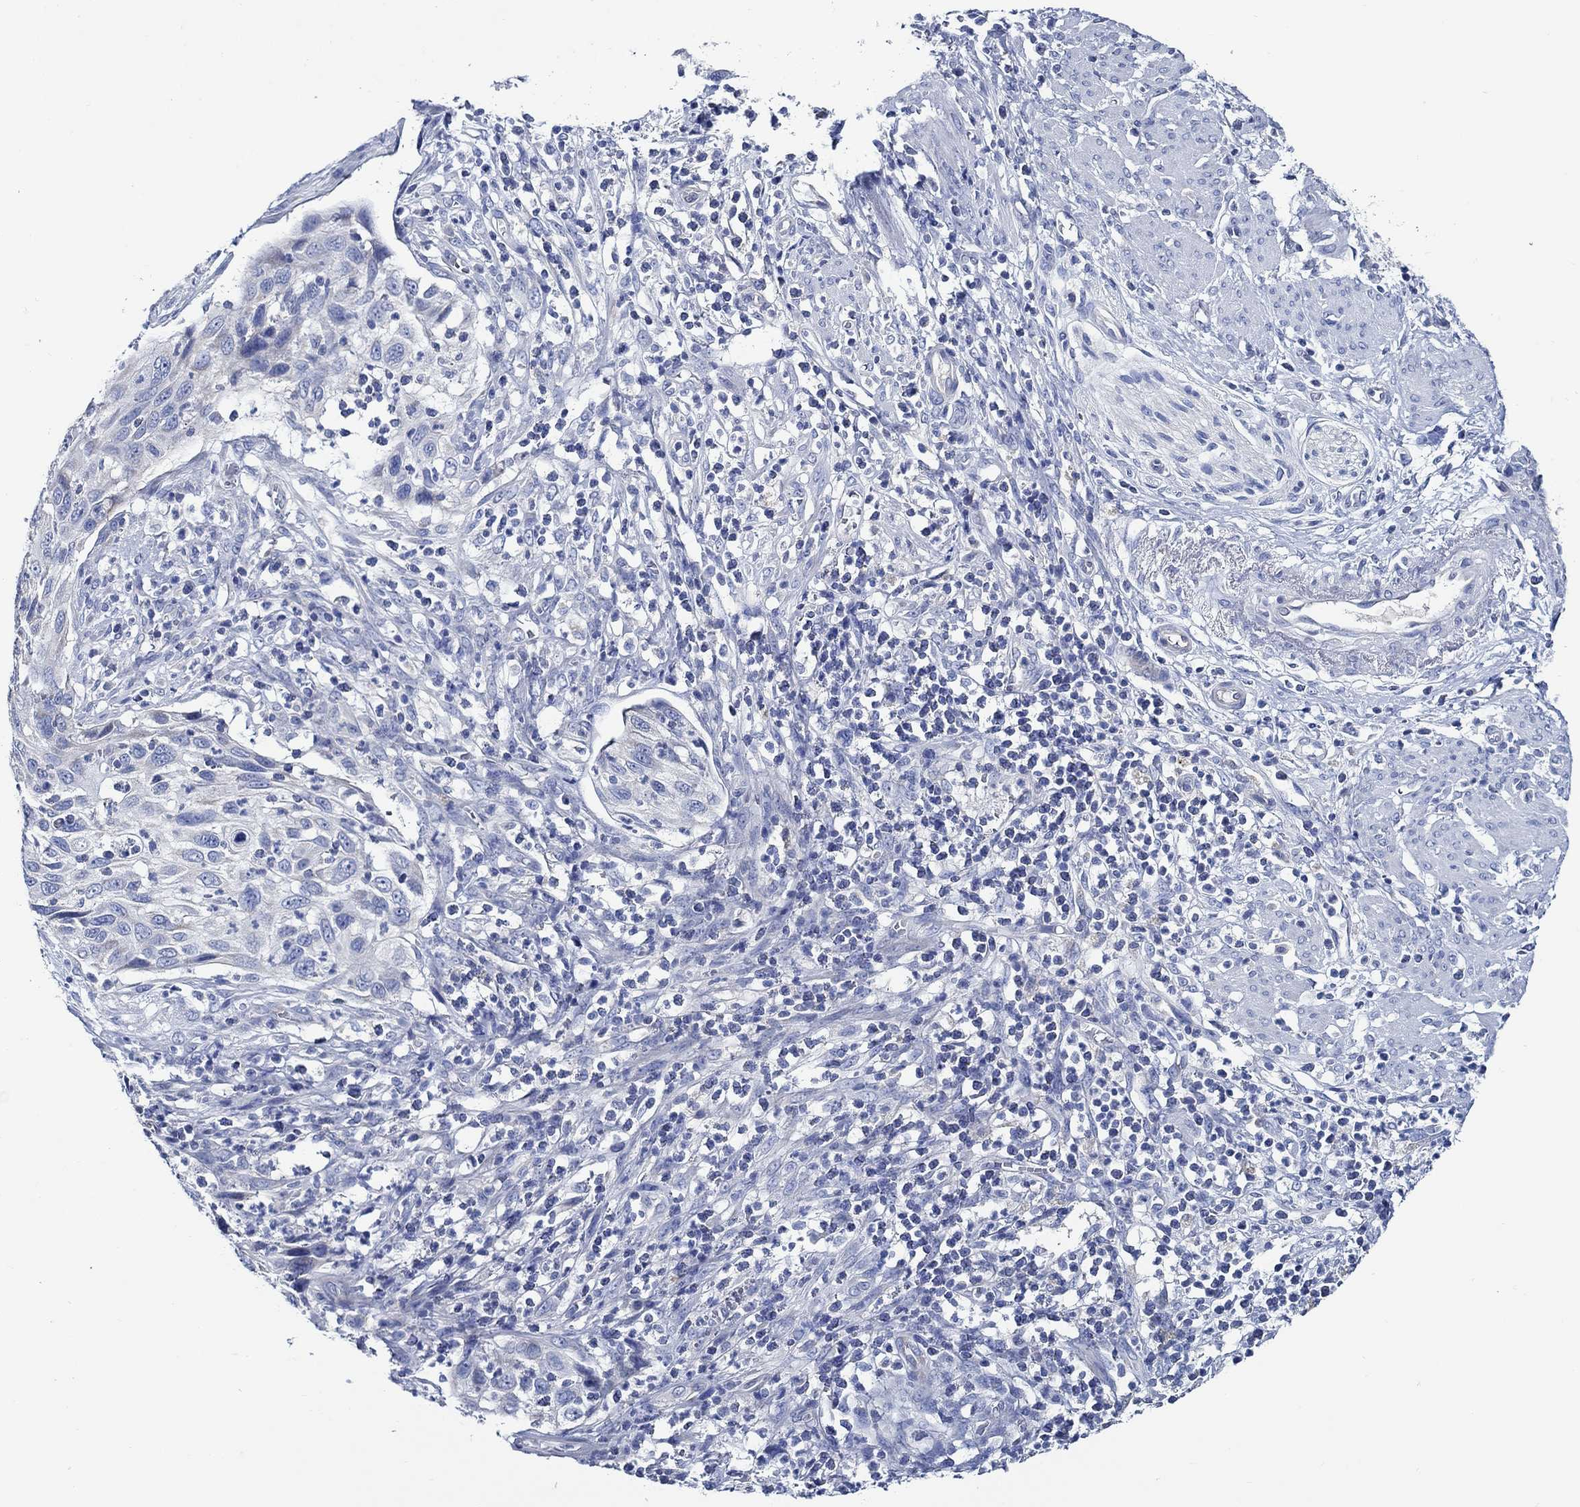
{"staining": {"intensity": "negative", "quantity": "none", "location": "none"}, "tissue": "cervical cancer", "cell_type": "Tumor cells", "image_type": "cancer", "snomed": [{"axis": "morphology", "description": "Squamous cell carcinoma, NOS"}, {"axis": "topography", "description": "Cervix"}], "caption": "Cervical cancer was stained to show a protein in brown. There is no significant staining in tumor cells.", "gene": "SKOR1", "patient": {"sex": "female", "age": 70}}